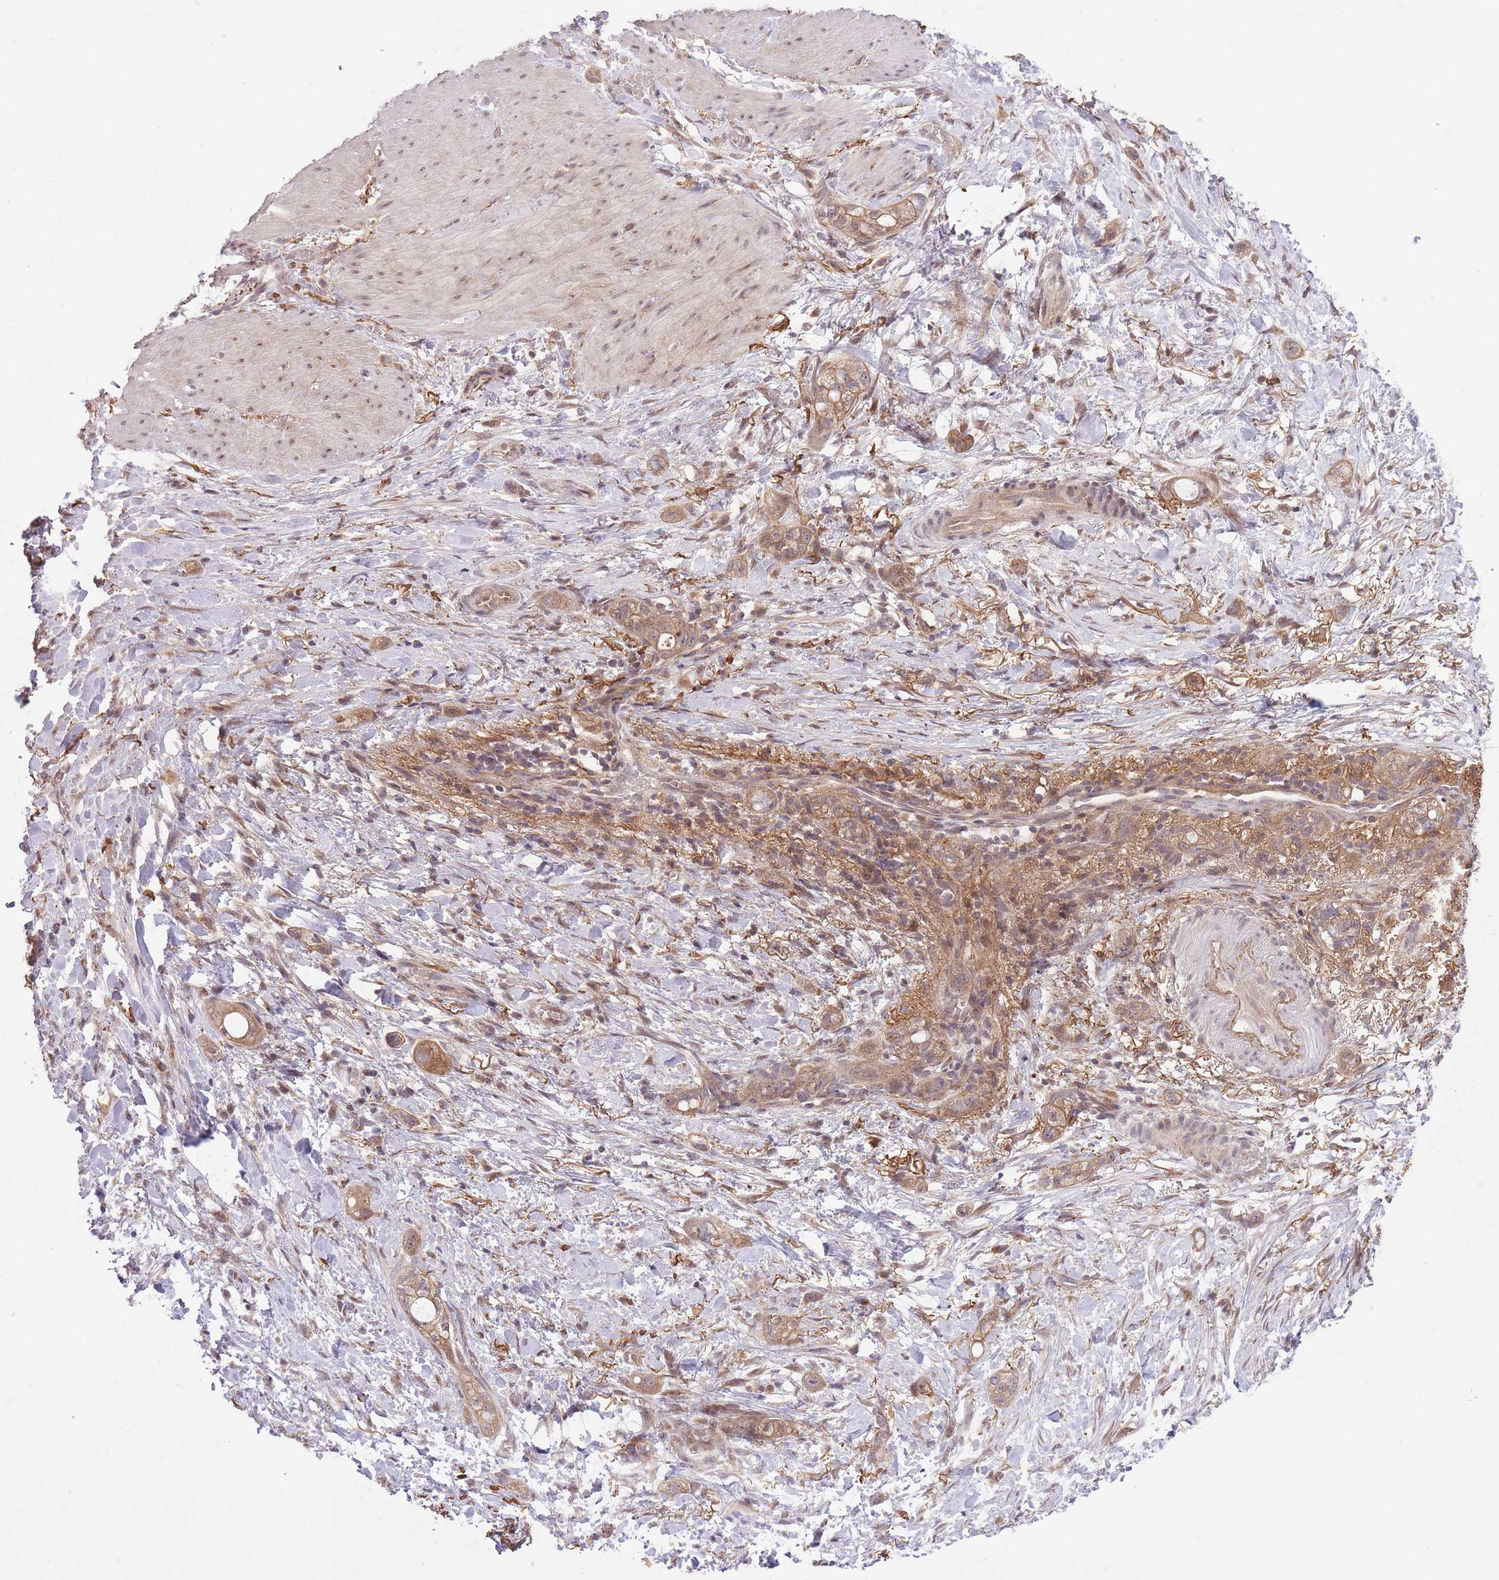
{"staining": {"intensity": "moderate", "quantity": ">75%", "location": "cytoplasmic/membranous"}, "tissue": "stomach cancer", "cell_type": "Tumor cells", "image_type": "cancer", "snomed": [{"axis": "morphology", "description": "Adenocarcinoma, NOS"}, {"axis": "topography", "description": "Stomach"}, {"axis": "topography", "description": "Stomach, lower"}], "caption": "Protein expression analysis of stomach cancer (adenocarcinoma) reveals moderate cytoplasmic/membranous staining in about >75% of tumor cells.", "gene": "ZNF391", "patient": {"sex": "female", "age": 48}}